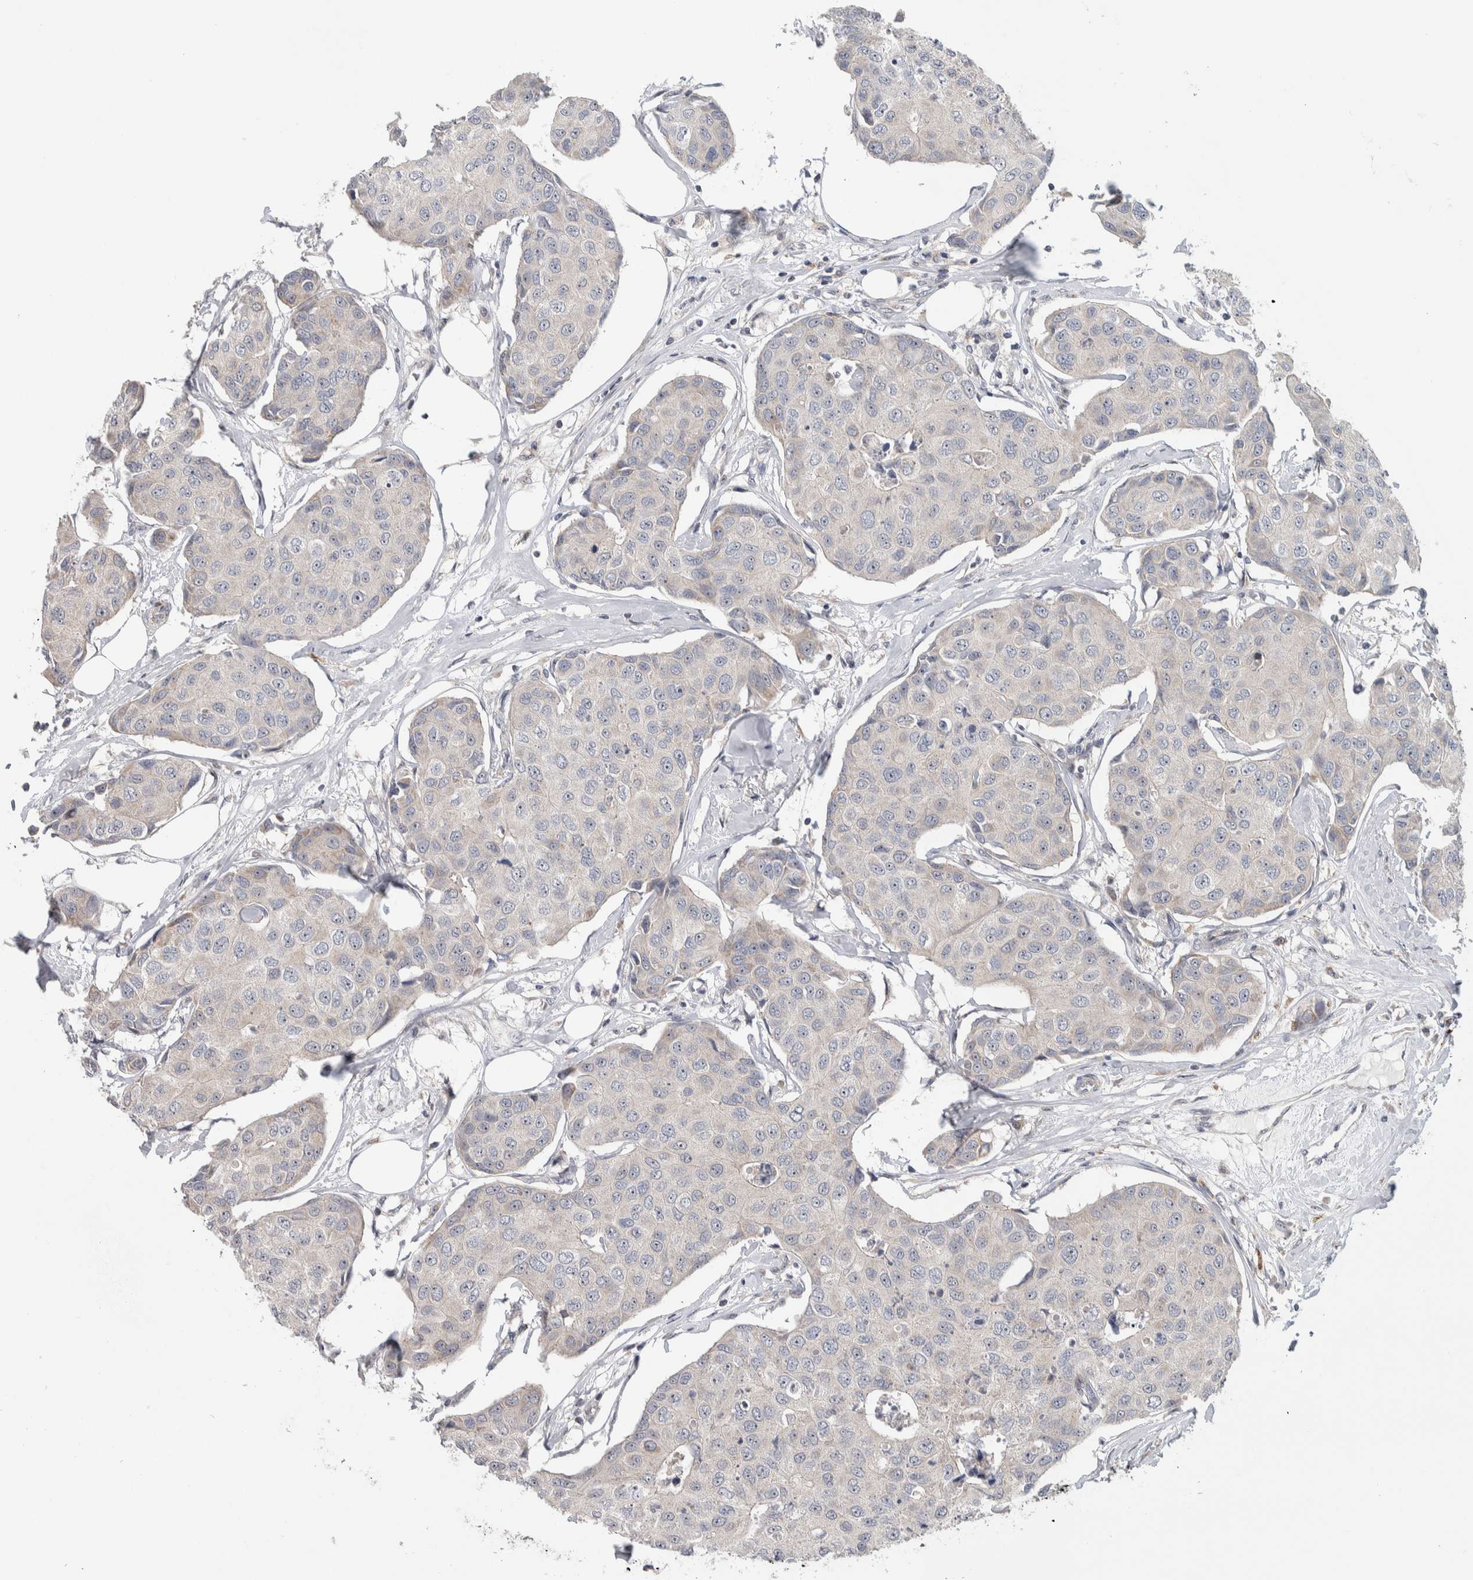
{"staining": {"intensity": "negative", "quantity": "none", "location": "none"}, "tissue": "breast cancer", "cell_type": "Tumor cells", "image_type": "cancer", "snomed": [{"axis": "morphology", "description": "Duct carcinoma"}, {"axis": "topography", "description": "Breast"}], "caption": "High magnification brightfield microscopy of breast cancer (intraductal carcinoma) stained with DAB (3,3'-diaminobenzidine) (brown) and counterstained with hematoxylin (blue): tumor cells show no significant positivity.", "gene": "PRRG4", "patient": {"sex": "female", "age": 80}}